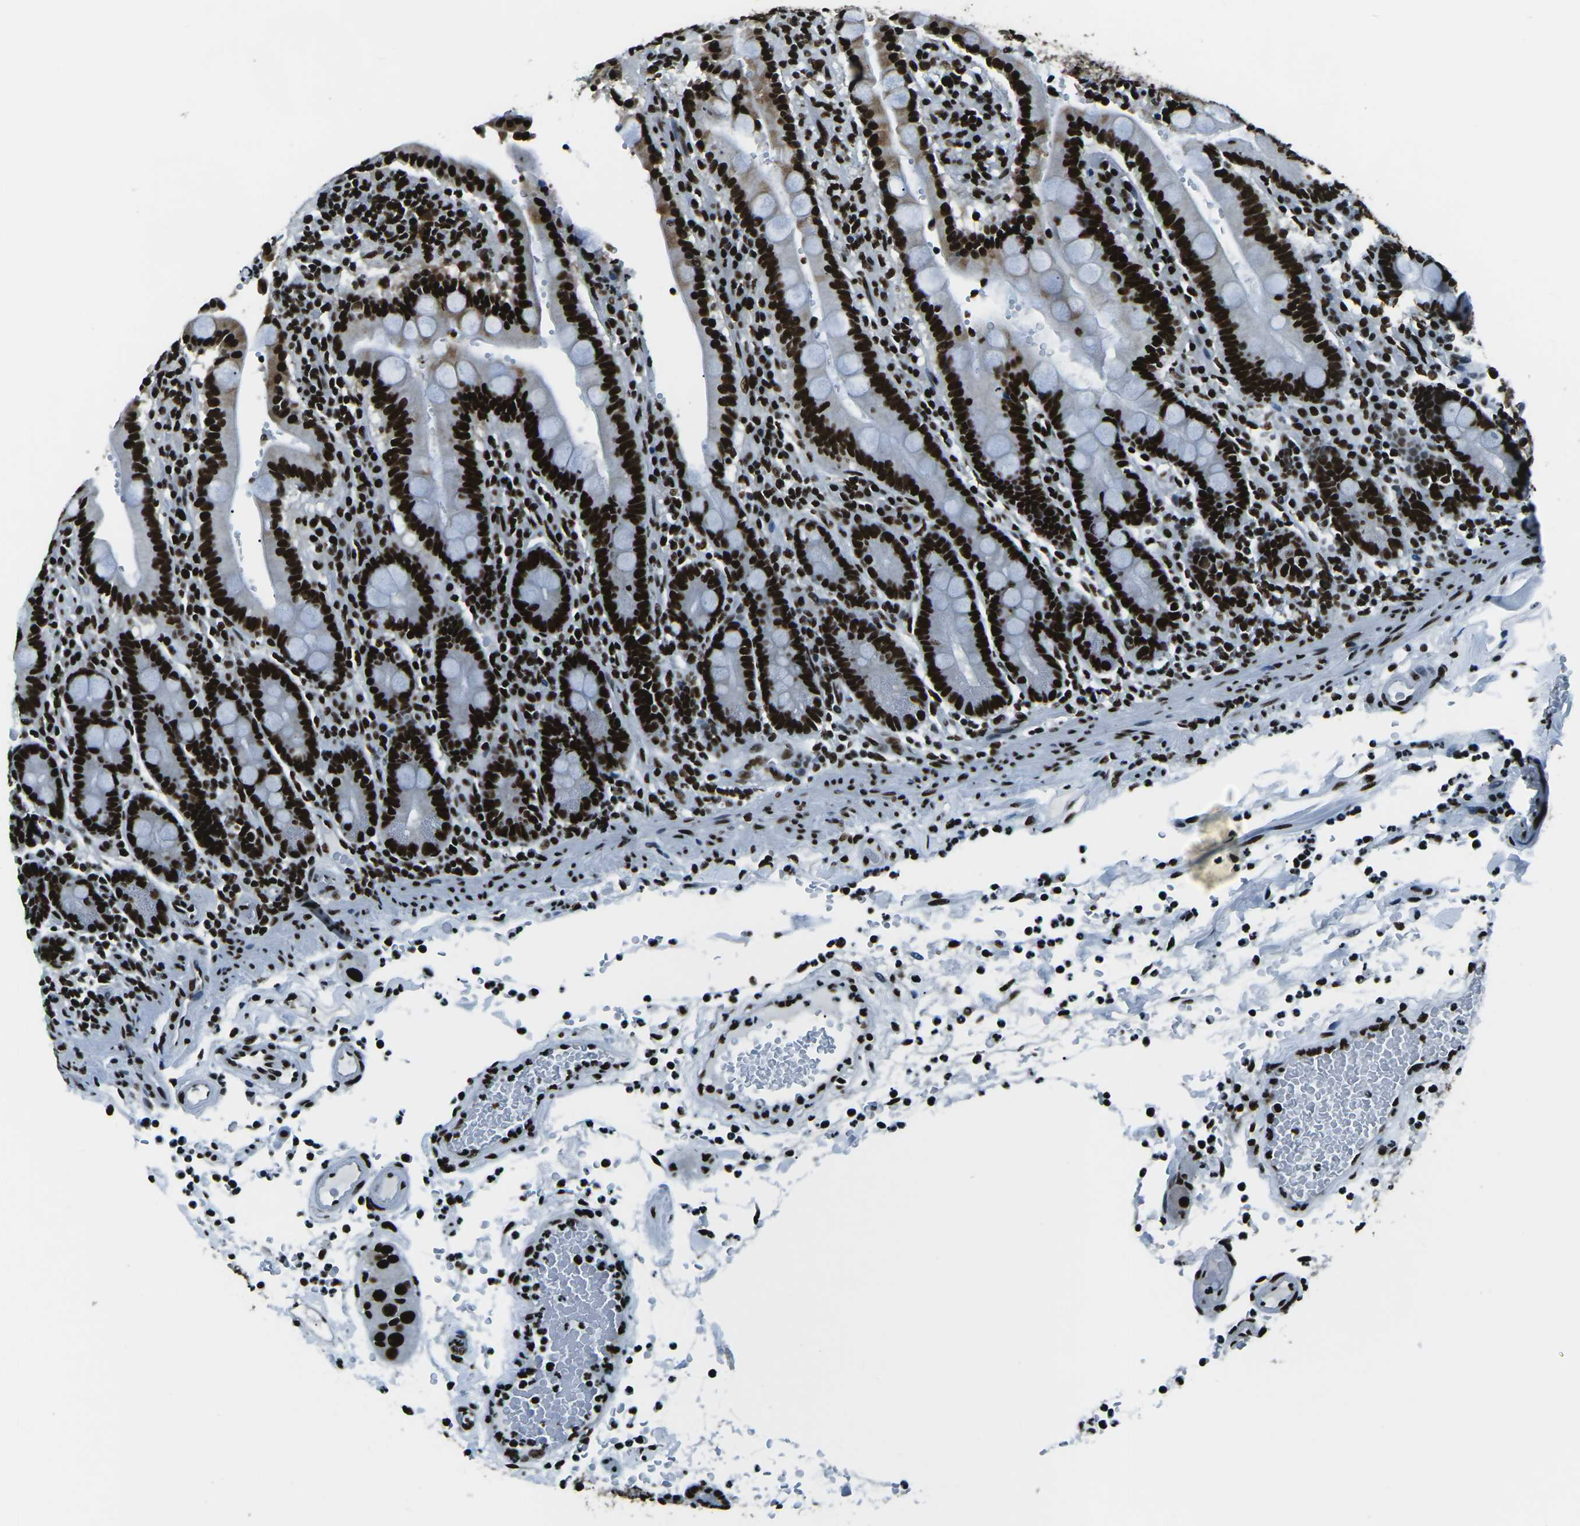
{"staining": {"intensity": "strong", "quantity": ">75%", "location": "nuclear"}, "tissue": "duodenum", "cell_type": "Glandular cells", "image_type": "normal", "snomed": [{"axis": "morphology", "description": "Normal tissue, NOS"}, {"axis": "topography", "description": "Small intestine, NOS"}], "caption": "Immunohistochemistry (DAB (3,3'-diaminobenzidine)) staining of unremarkable duodenum reveals strong nuclear protein staining in approximately >75% of glandular cells. (DAB = brown stain, brightfield microscopy at high magnification).", "gene": "HNRNPL", "patient": {"sex": "female", "age": 71}}